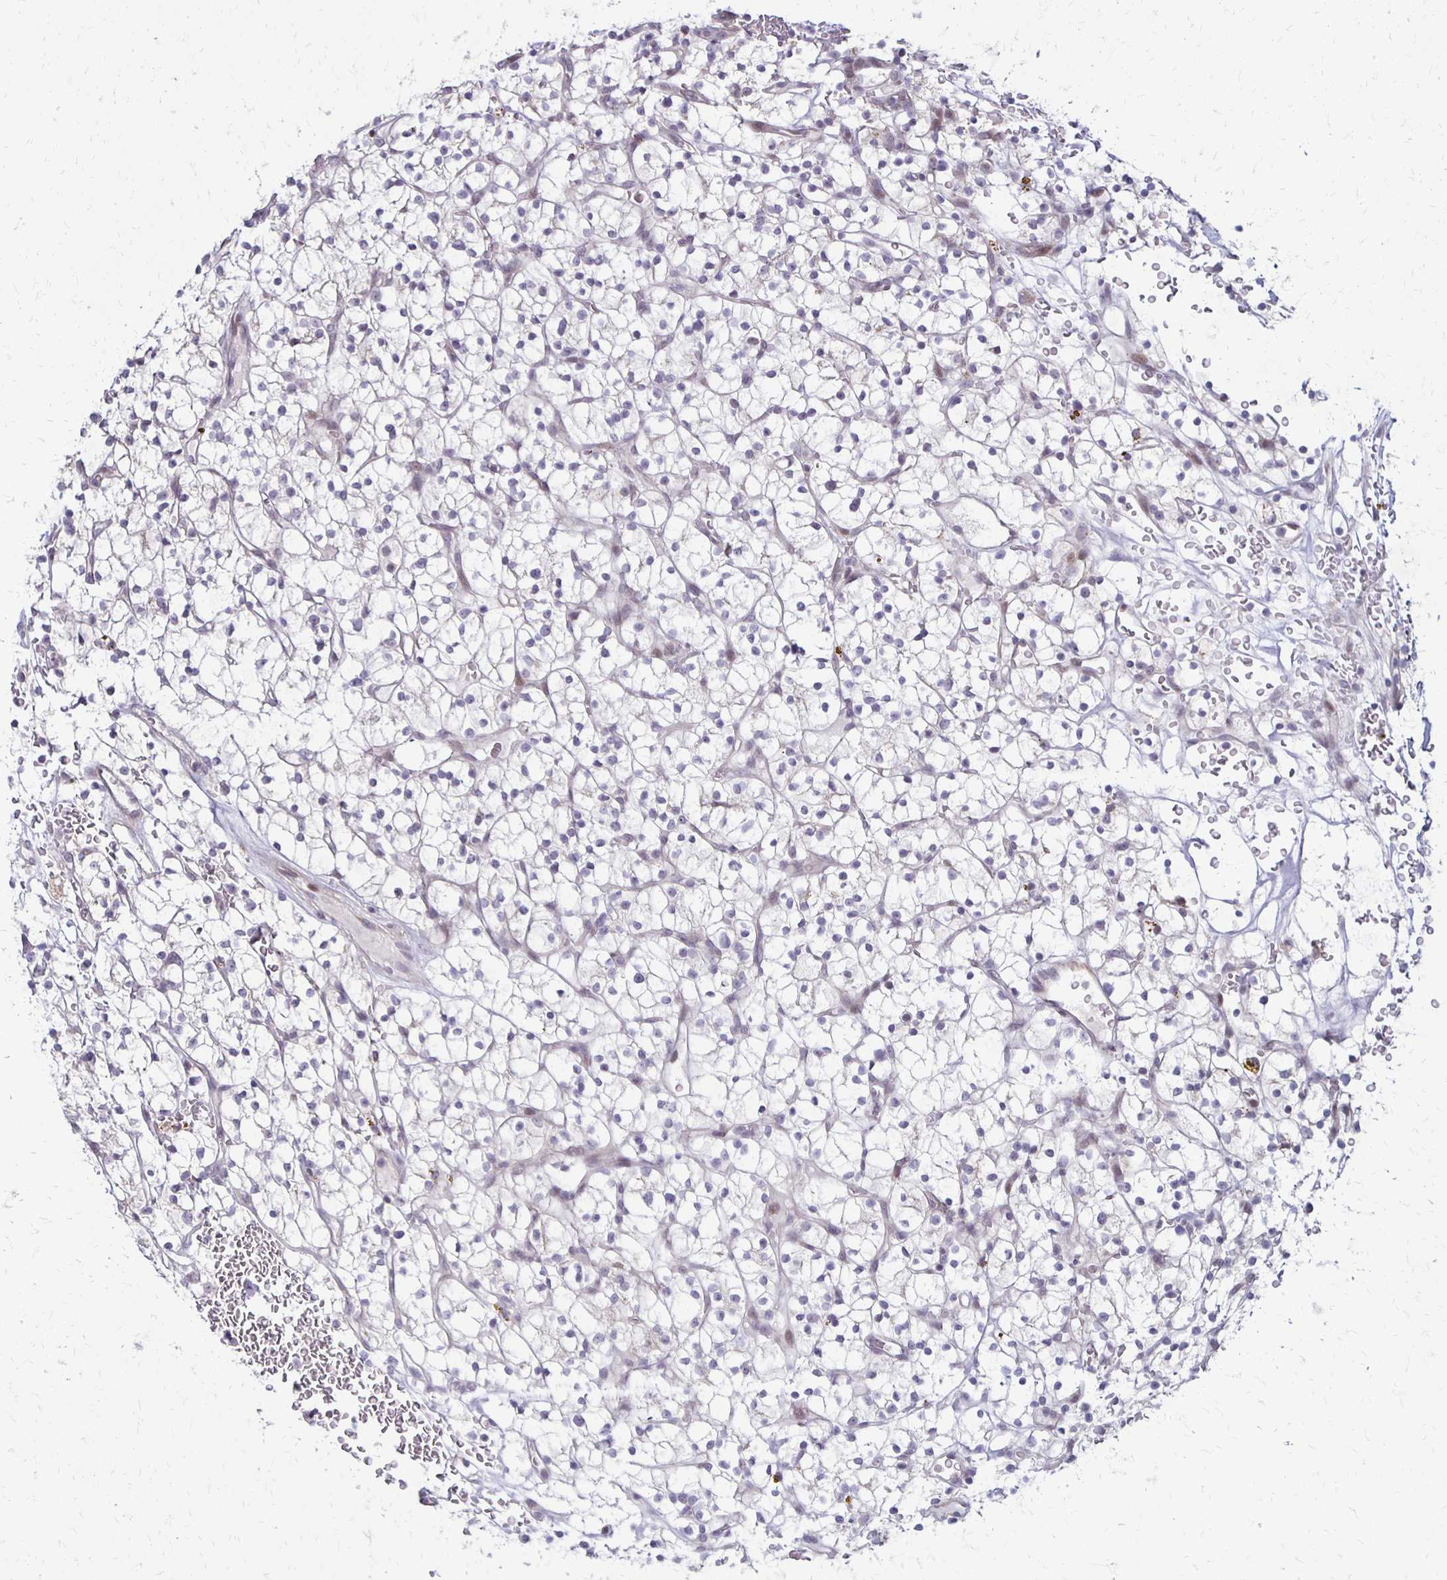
{"staining": {"intensity": "negative", "quantity": "none", "location": "none"}, "tissue": "renal cancer", "cell_type": "Tumor cells", "image_type": "cancer", "snomed": [{"axis": "morphology", "description": "Adenocarcinoma, NOS"}, {"axis": "topography", "description": "Kidney"}], "caption": "A photomicrograph of human adenocarcinoma (renal) is negative for staining in tumor cells.", "gene": "DAGLA", "patient": {"sex": "female", "age": 64}}